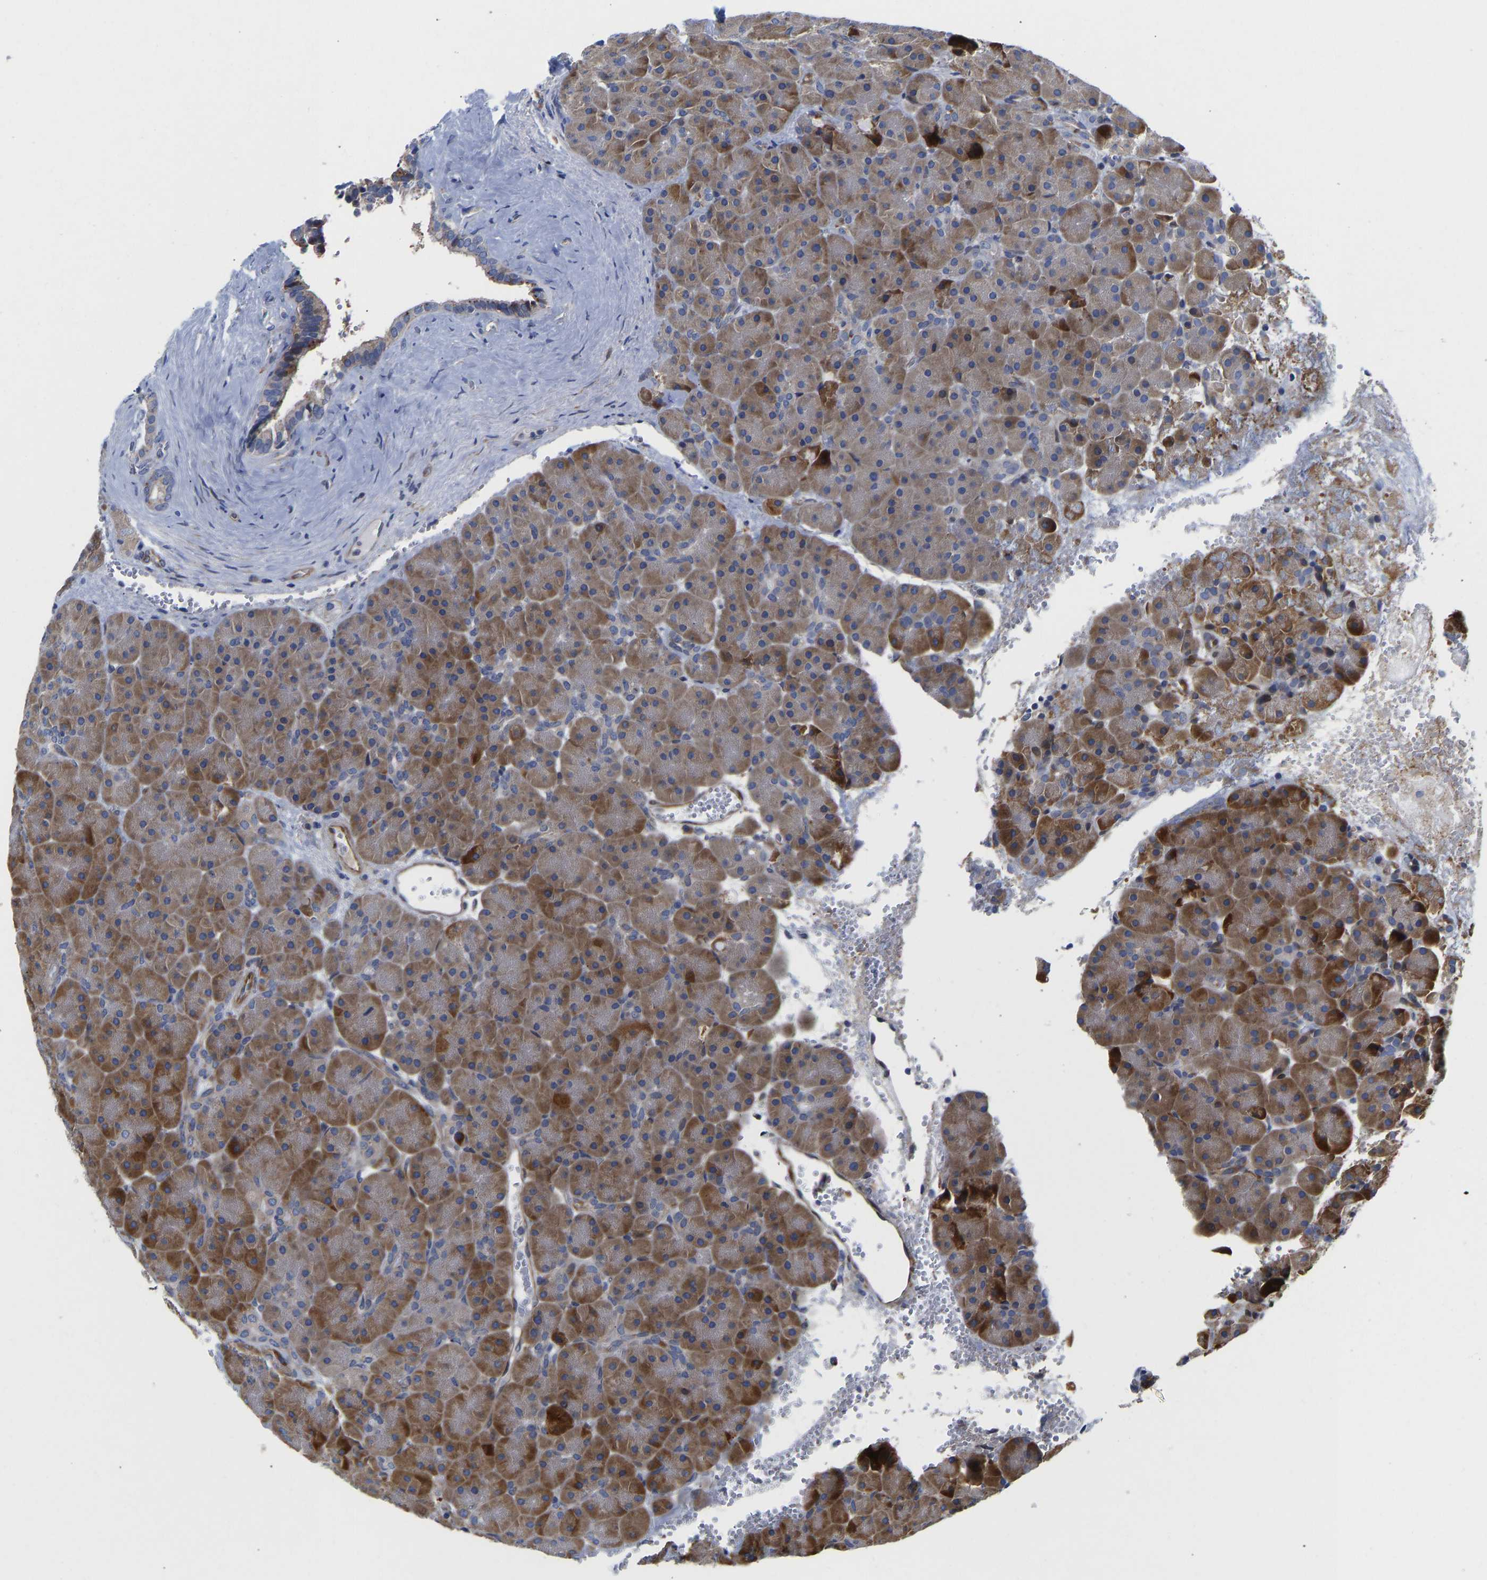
{"staining": {"intensity": "moderate", "quantity": "25%-75%", "location": "cytoplasmic/membranous"}, "tissue": "pancreas", "cell_type": "Exocrine glandular cells", "image_type": "normal", "snomed": [{"axis": "morphology", "description": "Normal tissue, NOS"}, {"axis": "topography", "description": "Pancreas"}], "caption": "High-power microscopy captured an IHC image of normal pancreas, revealing moderate cytoplasmic/membranous staining in about 25%-75% of exocrine glandular cells.", "gene": "TMEM38B", "patient": {"sex": "male", "age": 66}}